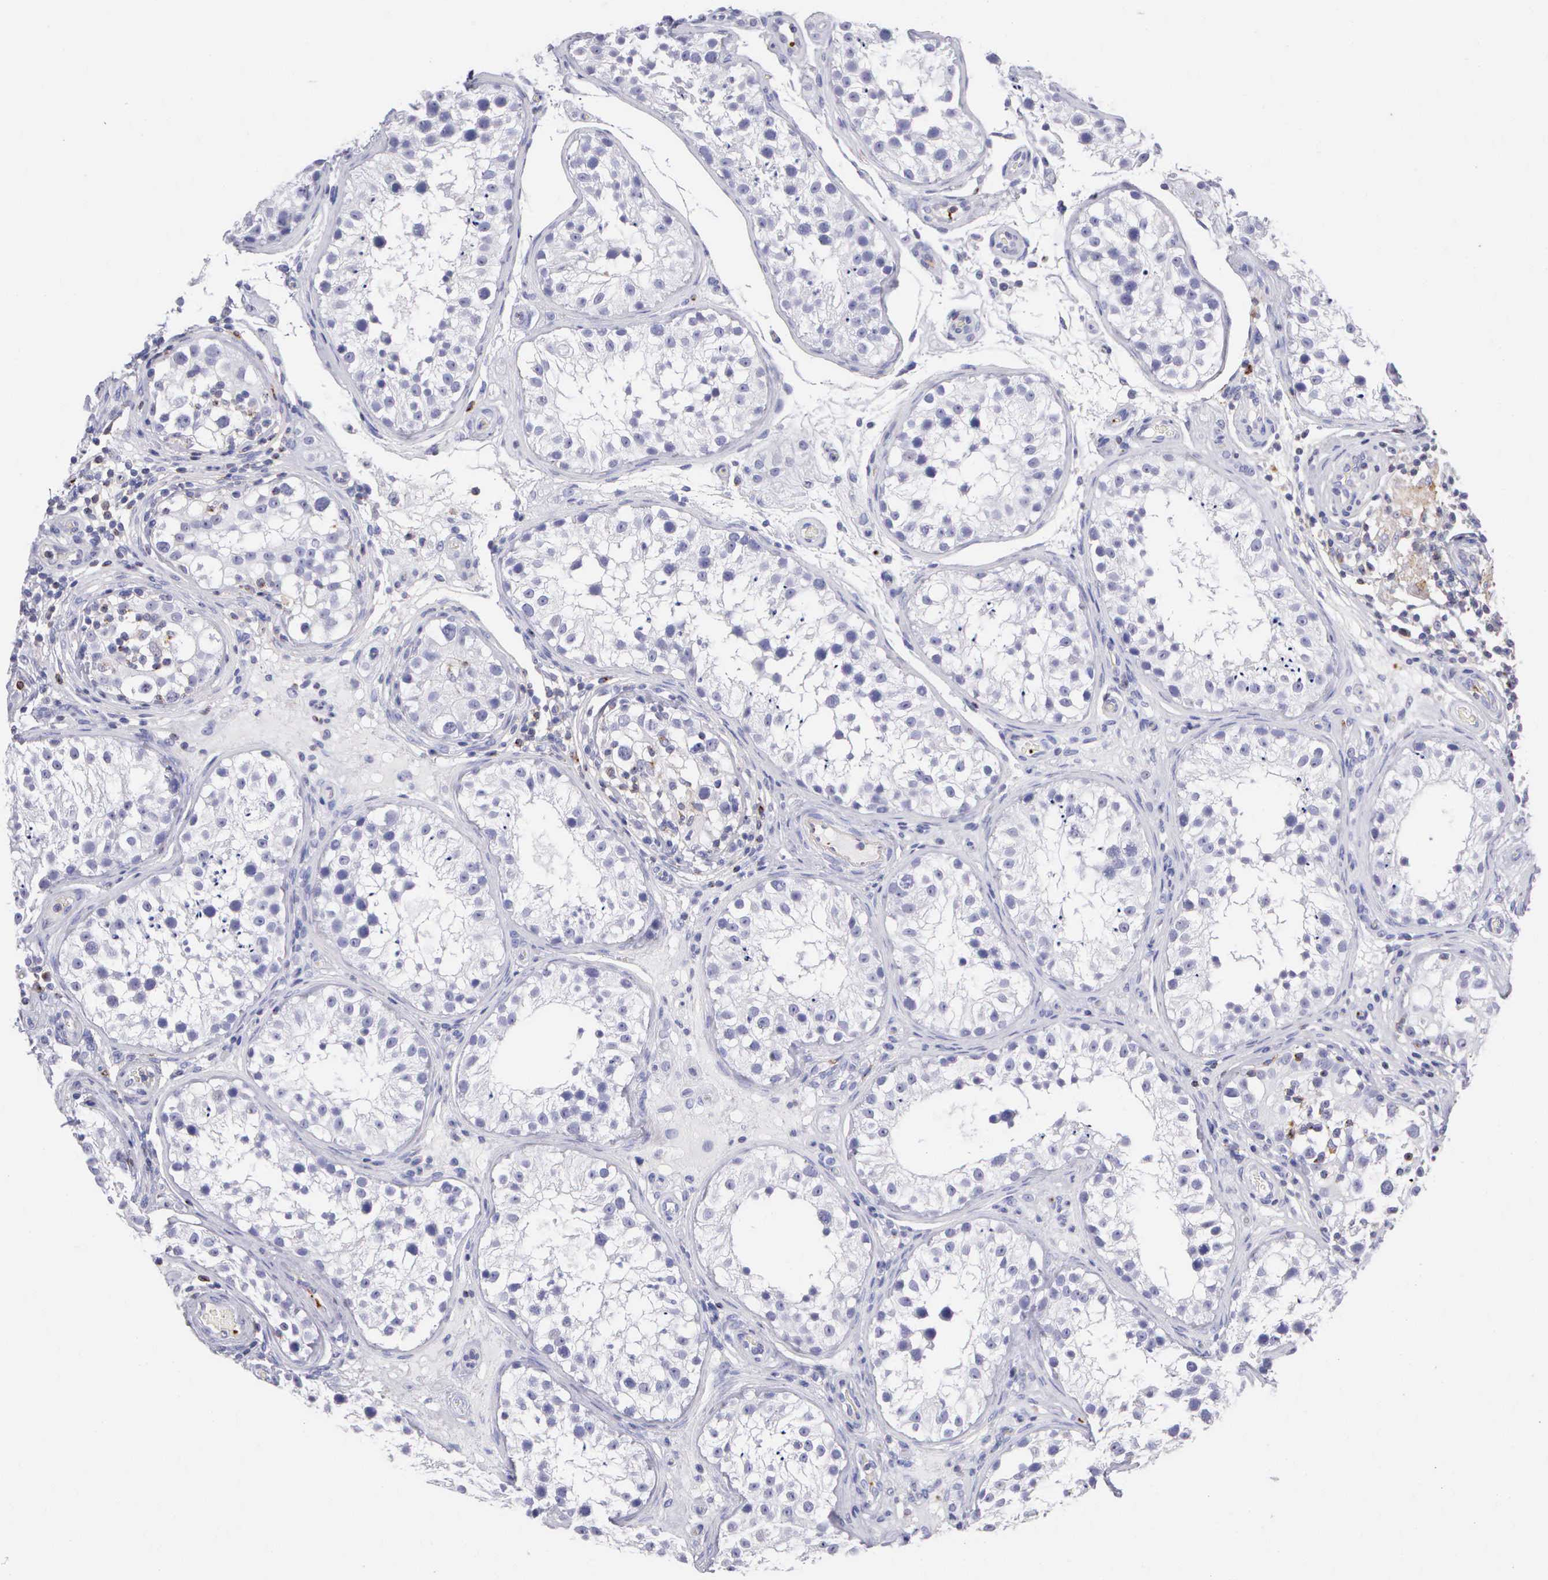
{"staining": {"intensity": "negative", "quantity": "none", "location": "none"}, "tissue": "testis", "cell_type": "Cells in seminiferous ducts", "image_type": "normal", "snomed": [{"axis": "morphology", "description": "Normal tissue, NOS"}, {"axis": "topography", "description": "Testis"}], "caption": "Photomicrograph shows no protein expression in cells in seminiferous ducts of normal testis. (Stains: DAB (3,3'-diaminobenzidine) immunohistochemistry with hematoxylin counter stain, Microscopy: brightfield microscopy at high magnification).", "gene": "SRGN", "patient": {"sex": "male", "age": 24}}